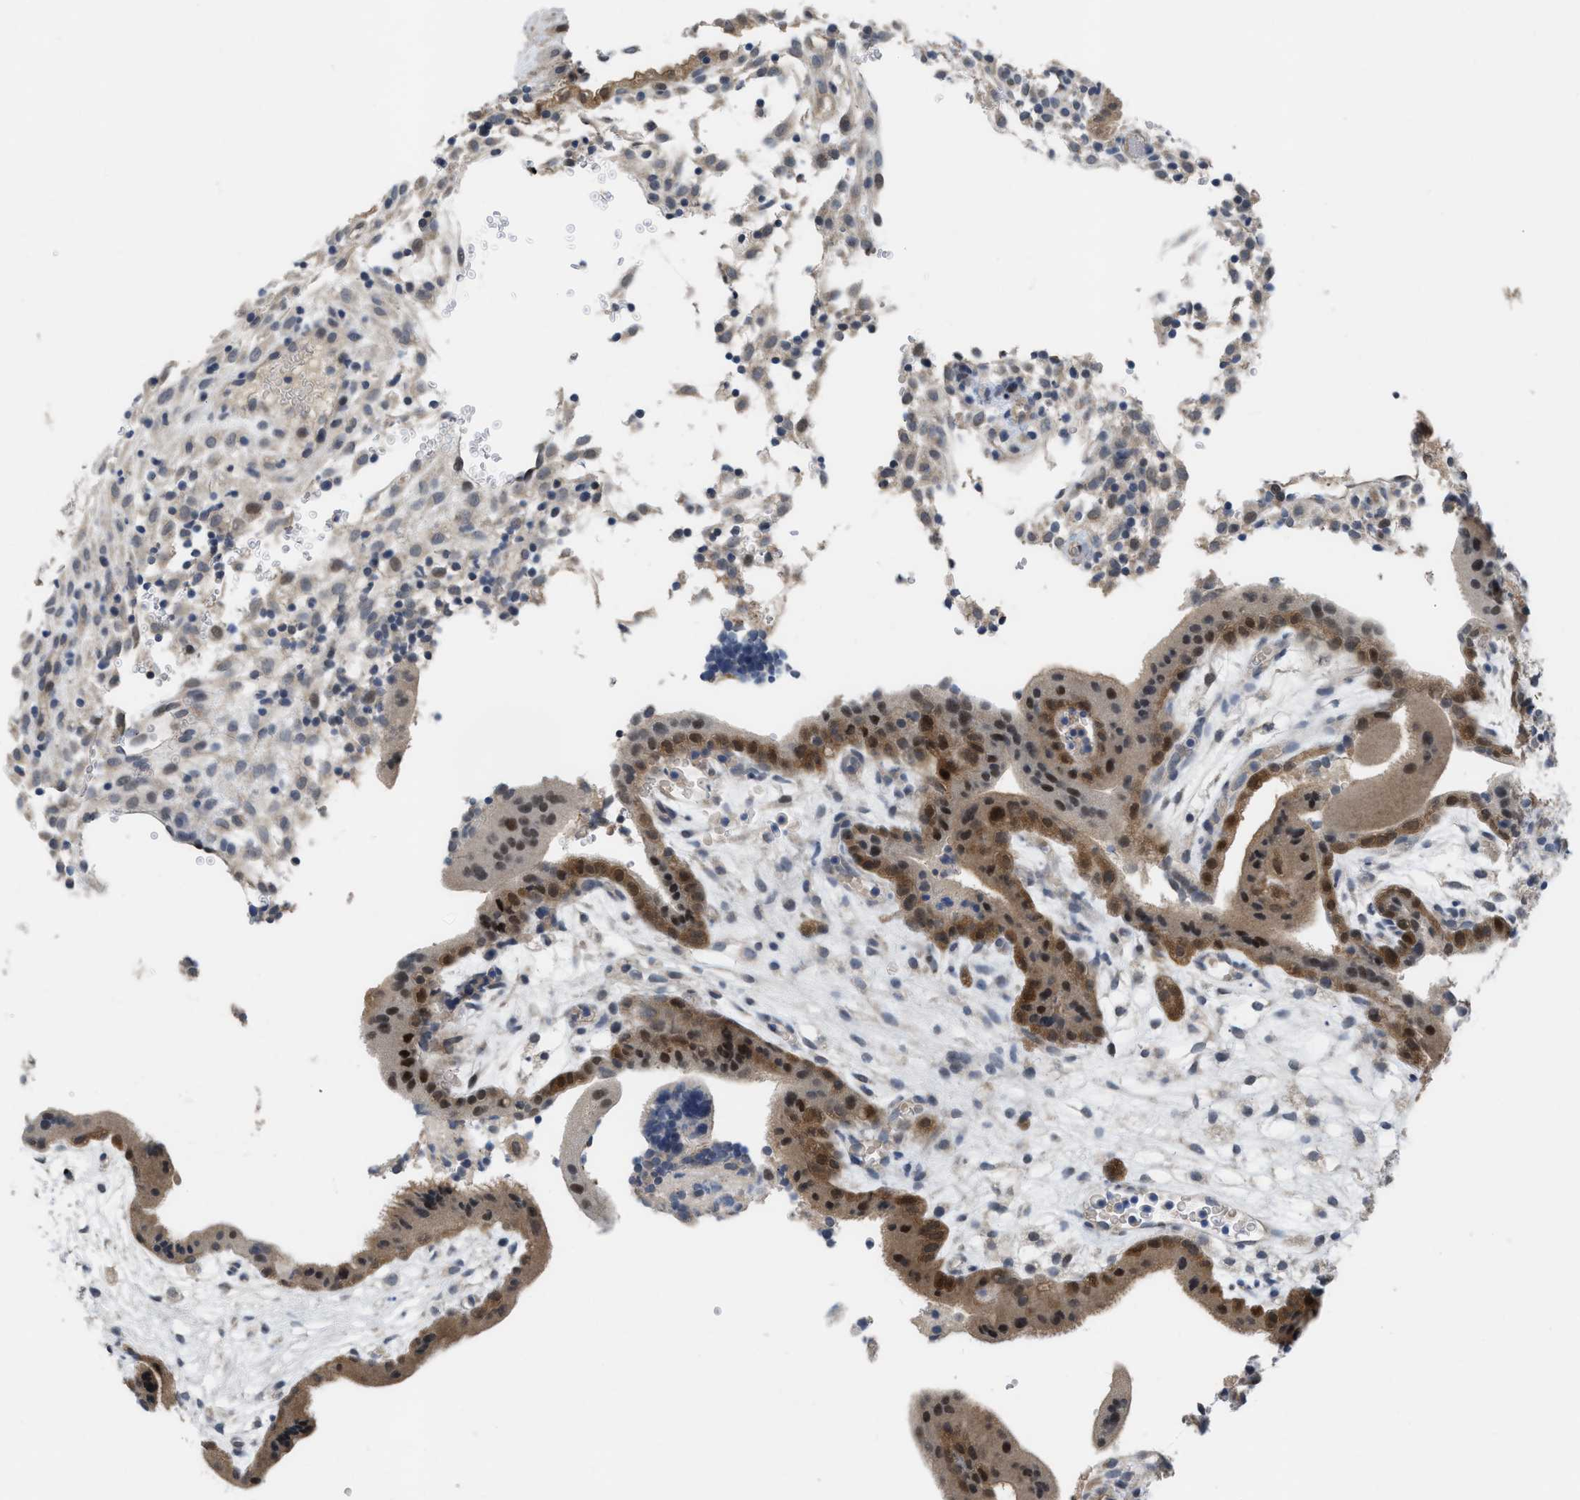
{"staining": {"intensity": "negative", "quantity": "none", "location": "none"}, "tissue": "placenta", "cell_type": "Decidual cells", "image_type": "normal", "snomed": [{"axis": "morphology", "description": "Normal tissue, NOS"}, {"axis": "topography", "description": "Placenta"}], "caption": "Immunohistochemical staining of benign human placenta reveals no significant positivity in decidual cells. Nuclei are stained in blue.", "gene": "LDAF1", "patient": {"sex": "female", "age": 18}}